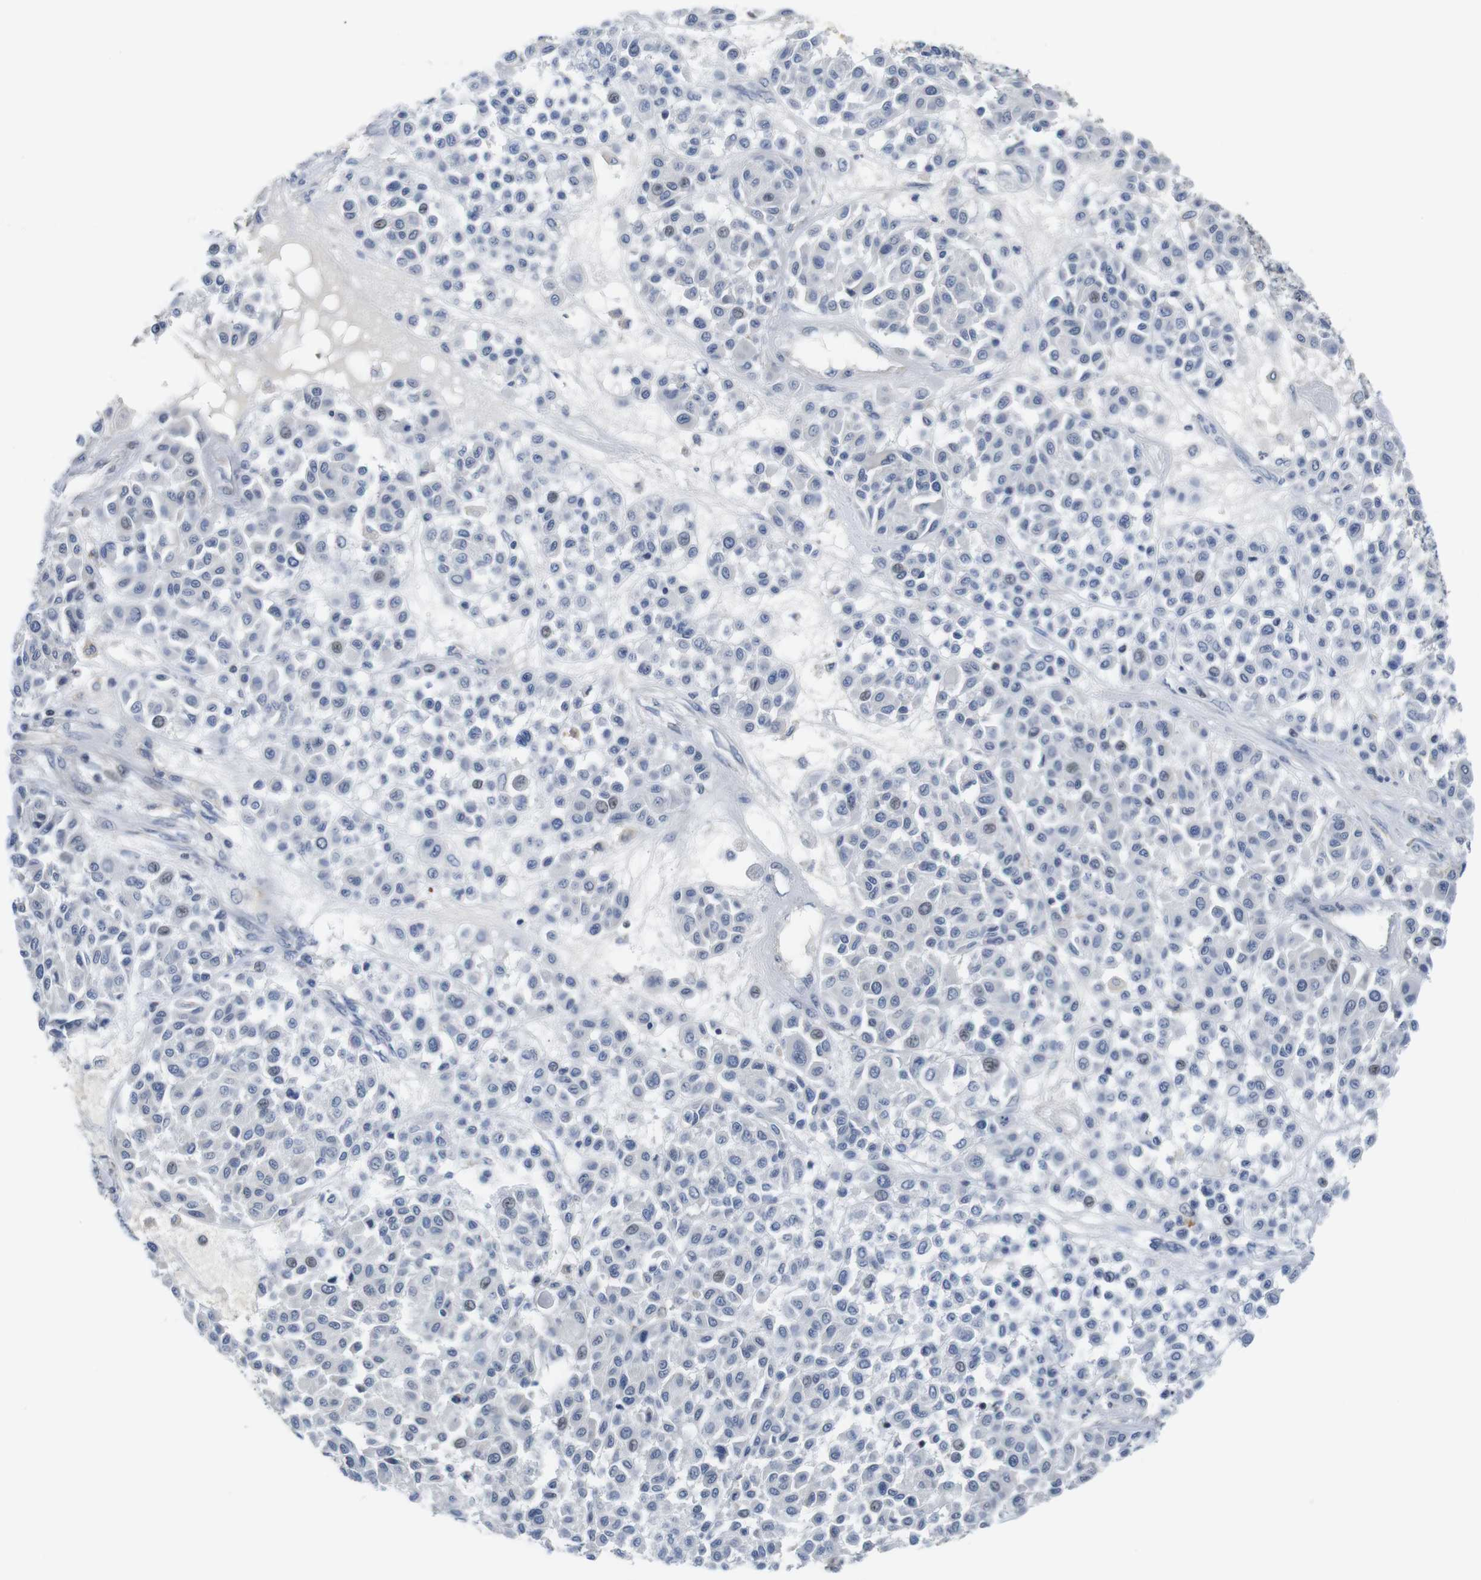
{"staining": {"intensity": "negative", "quantity": "none", "location": "none"}, "tissue": "melanoma", "cell_type": "Tumor cells", "image_type": "cancer", "snomed": [{"axis": "morphology", "description": "Malignant melanoma, Metastatic site"}, {"axis": "topography", "description": "Soft tissue"}], "caption": "The immunohistochemistry (IHC) histopathology image has no significant expression in tumor cells of malignant melanoma (metastatic site) tissue.", "gene": "OTOF", "patient": {"sex": "male", "age": 41}}